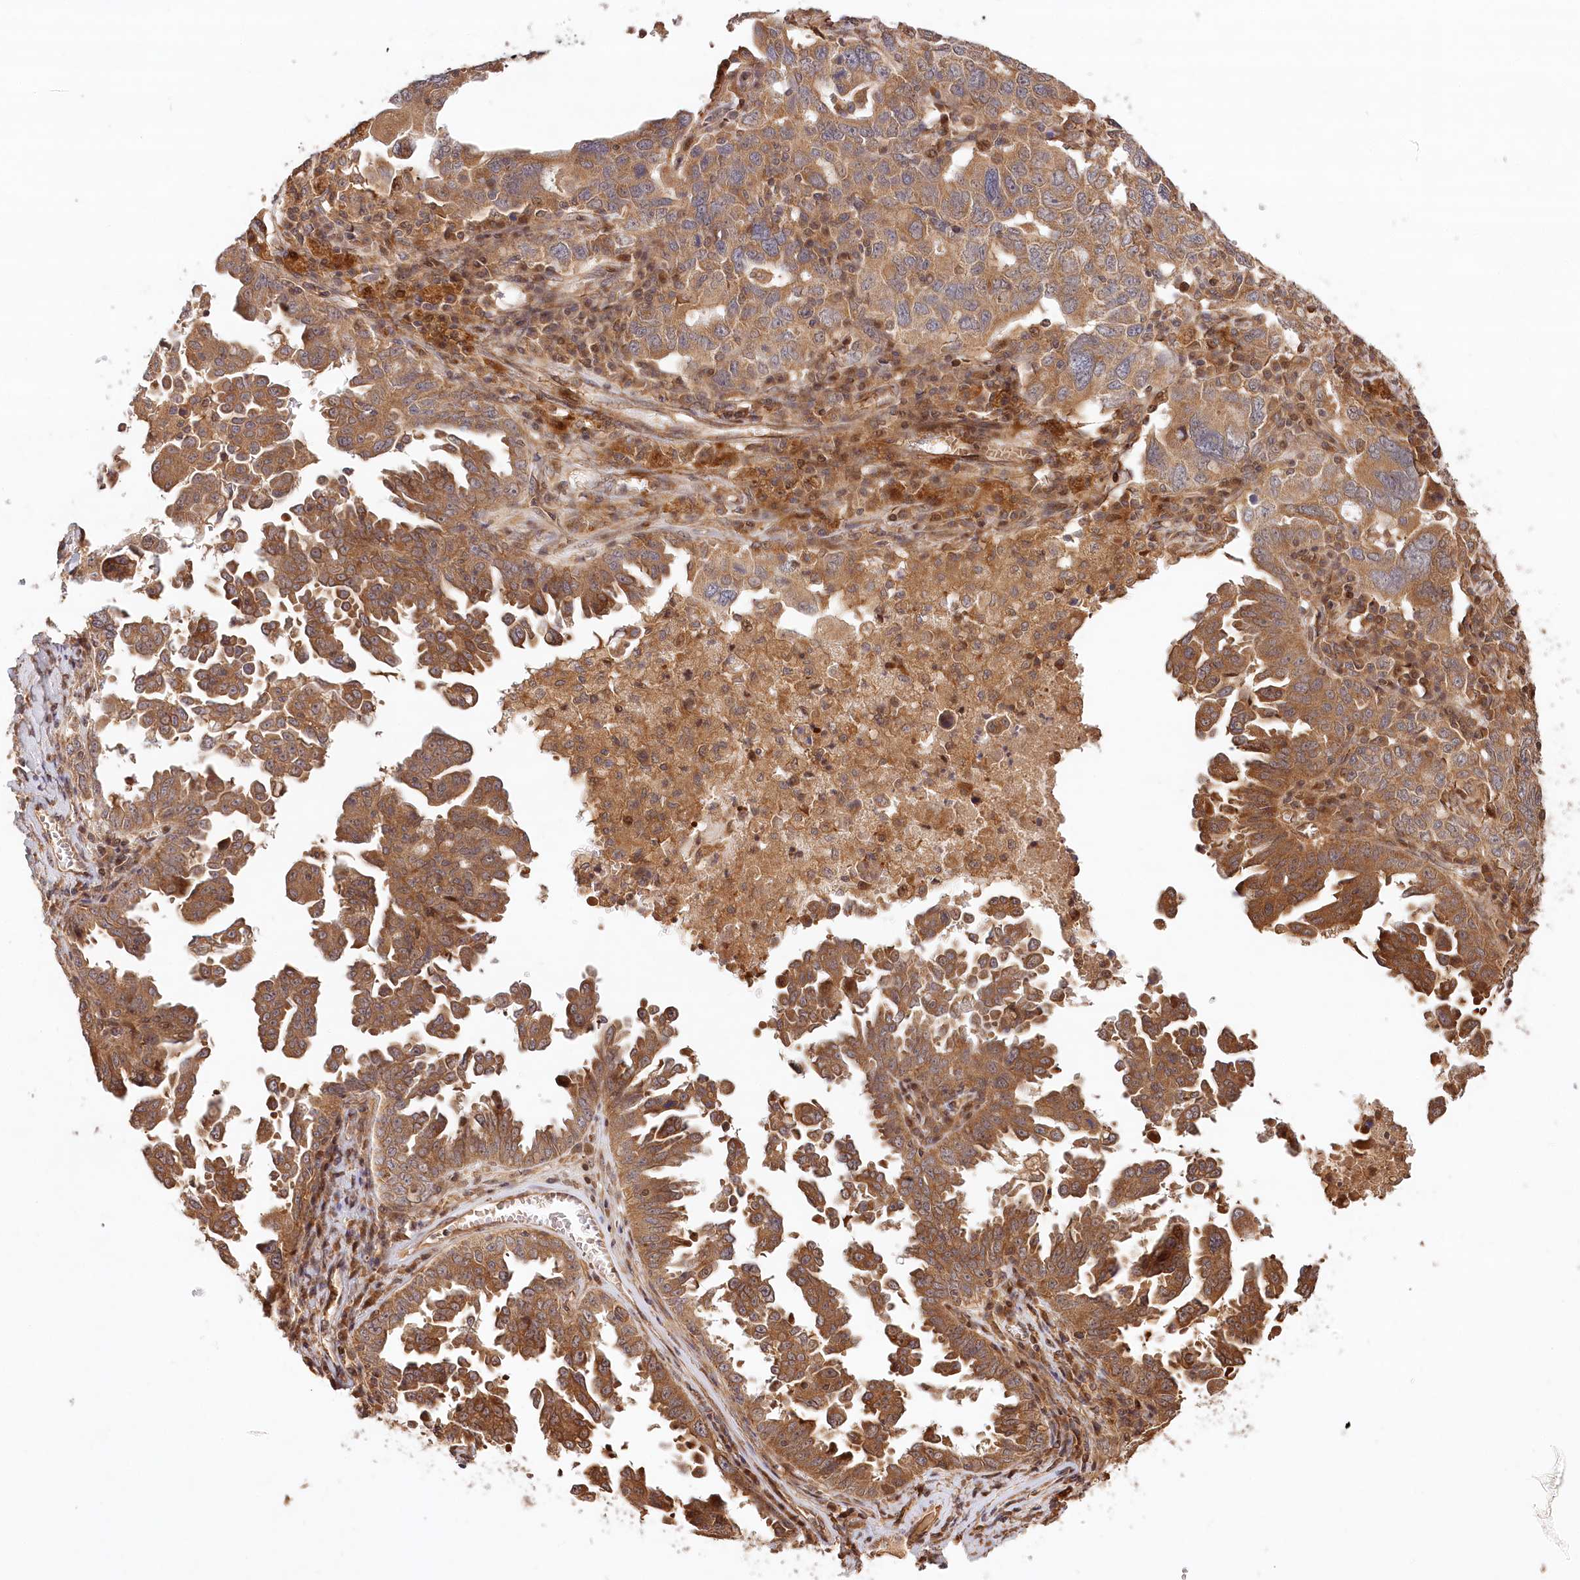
{"staining": {"intensity": "moderate", "quantity": ">75%", "location": "cytoplasmic/membranous"}, "tissue": "ovarian cancer", "cell_type": "Tumor cells", "image_type": "cancer", "snomed": [{"axis": "morphology", "description": "Carcinoma, endometroid"}, {"axis": "topography", "description": "Ovary"}], "caption": "Immunohistochemical staining of human ovarian cancer (endometroid carcinoma) displays medium levels of moderate cytoplasmic/membranous protein expression in approximately >75% of tumor cells. (Stains: DAB in brown, nuclei in blue, Microscopy: brightfield microscopy at high magnification).", "gene": "LSS", "patient": {"sex": "female", "age": 62}}